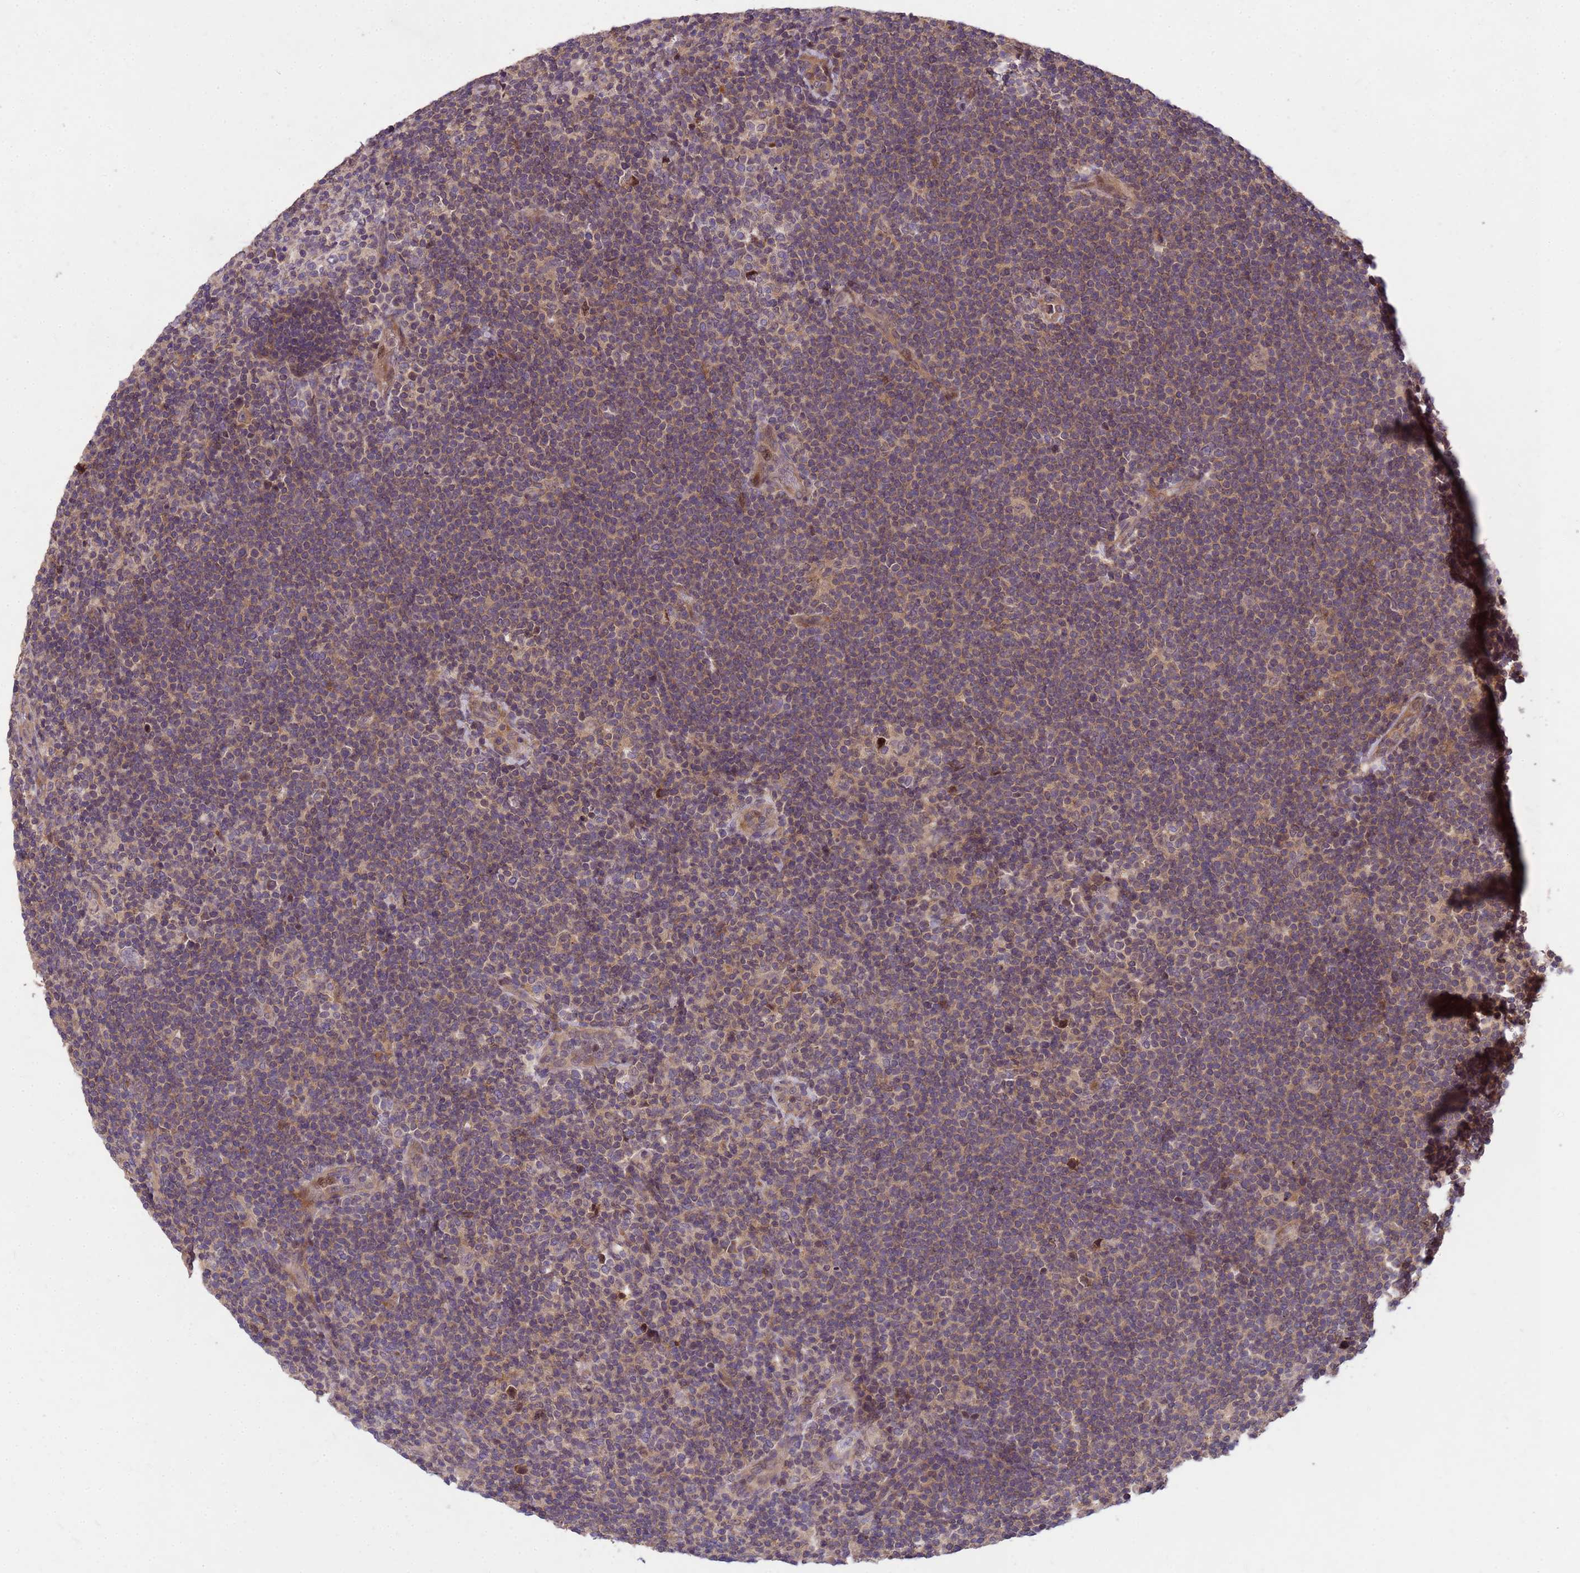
{"staining": {"intensity": "moderate", "quantity": ">75%", "location": "cytoplasmic/membranous"}, "tissue": "lymphoma", "cell_type": "Tumor cells", "image_type": "cancer", "snomed": [{"axis": "morphology", "description": "Hodgkin's disease, NOS"}, {"axis": "topography", "description": "Lymph node"}], "caption": "Moderate cytoplasmic/membranous staining for a protein is present in about >75% of tumor cells of lymphoma using IHC.", "gene": "PPP2CB", "patient": {"sex": "female", "age": 57}}